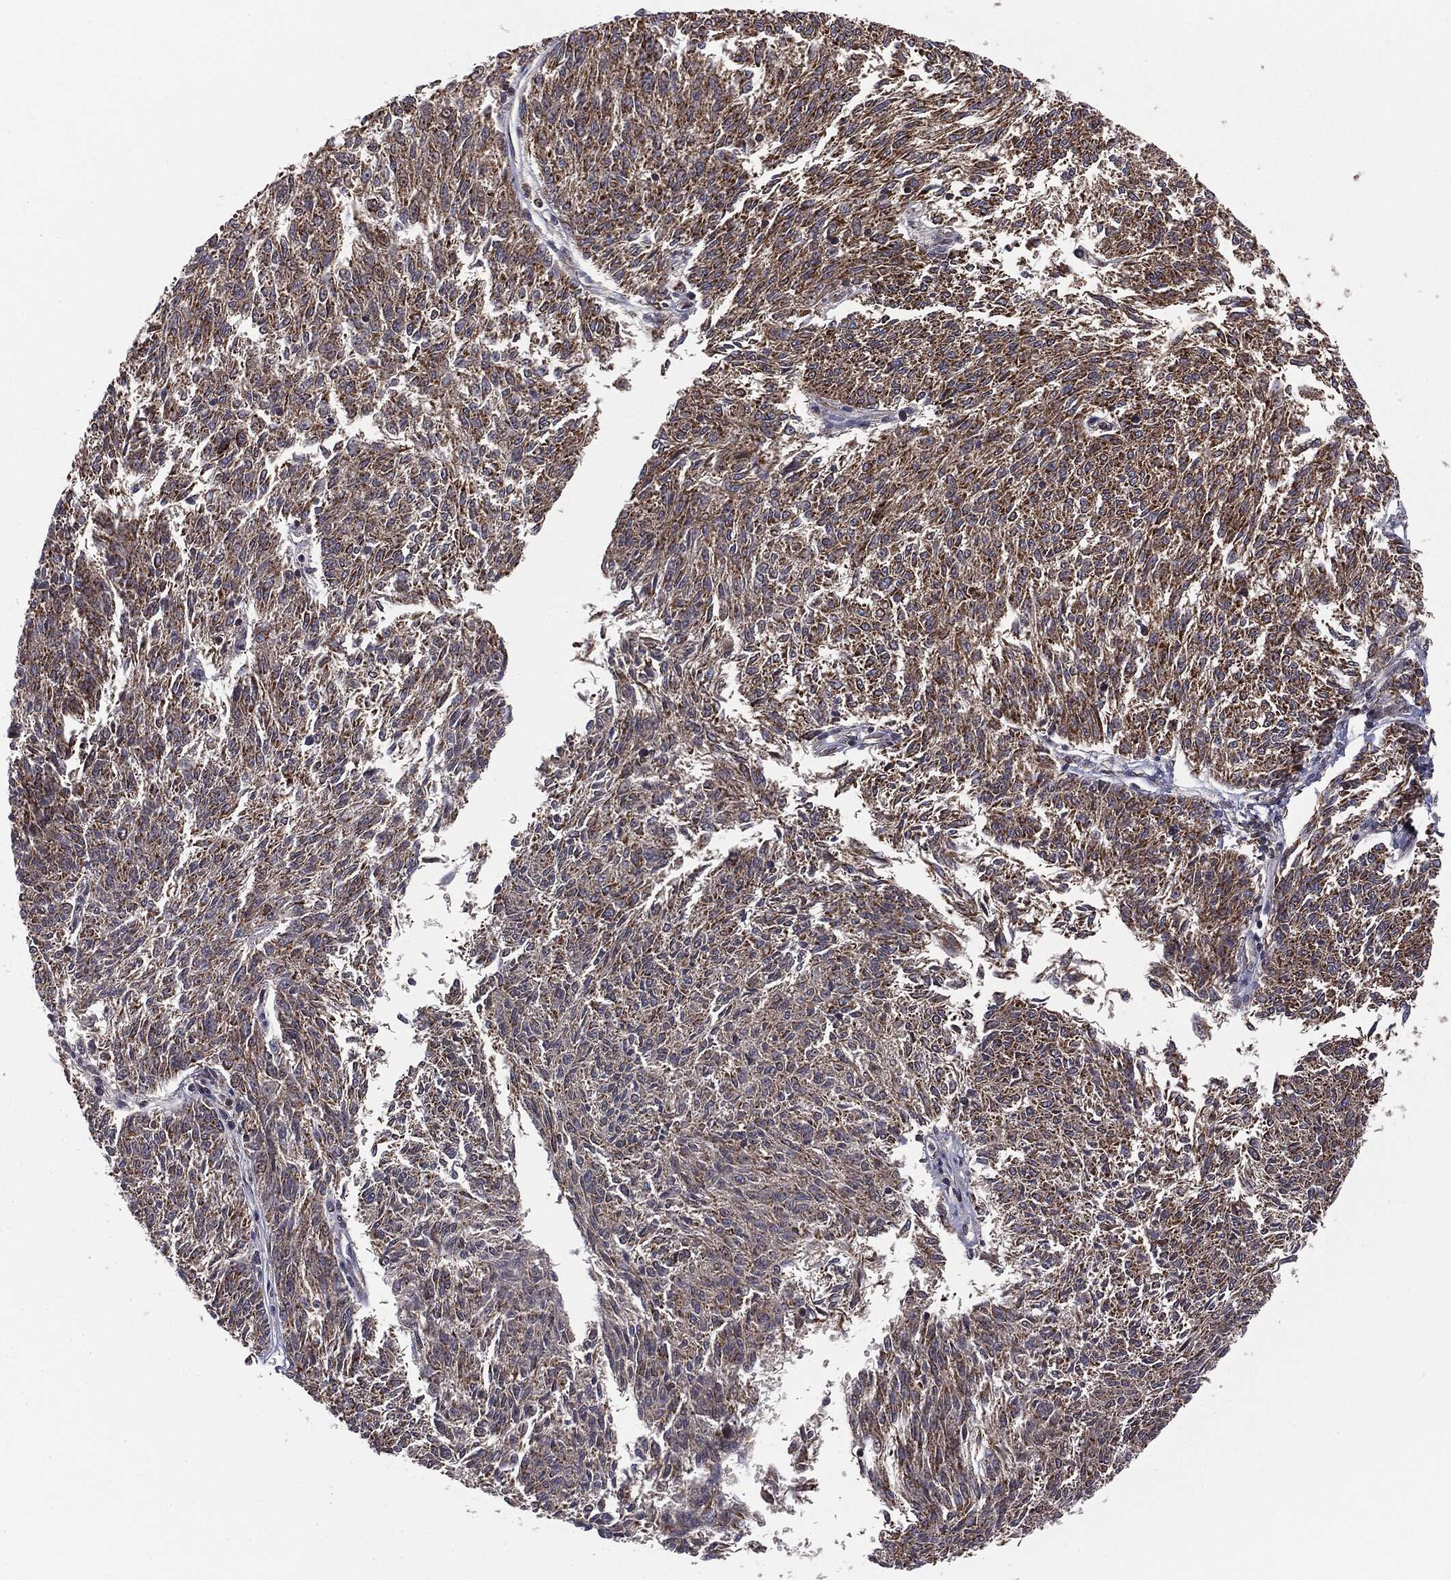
{"staining": {"intensity": "moderate", "quantity": ">75%", "location": "cytoplasmic/membranous"}, "tissue": "melanoma", "cell_type": "Tumor cells", "image_type": "cancer", "snomed": [{"axis": "morphology", "description": "Malignant melanoma, NOS"}, {"axis": "topography", "description": "Skin"}], "caption": "A micrograph of human melanoma stained for a protein shows moderate cytoplasmic/membranous brown staining in tumor cells. Using DAB (brown) and hematoxylin (blue) stains, captured at high magnification using brightfield microscopy.", "gene": "MTOR", "patient": {"sex": "female", "age": 72}}